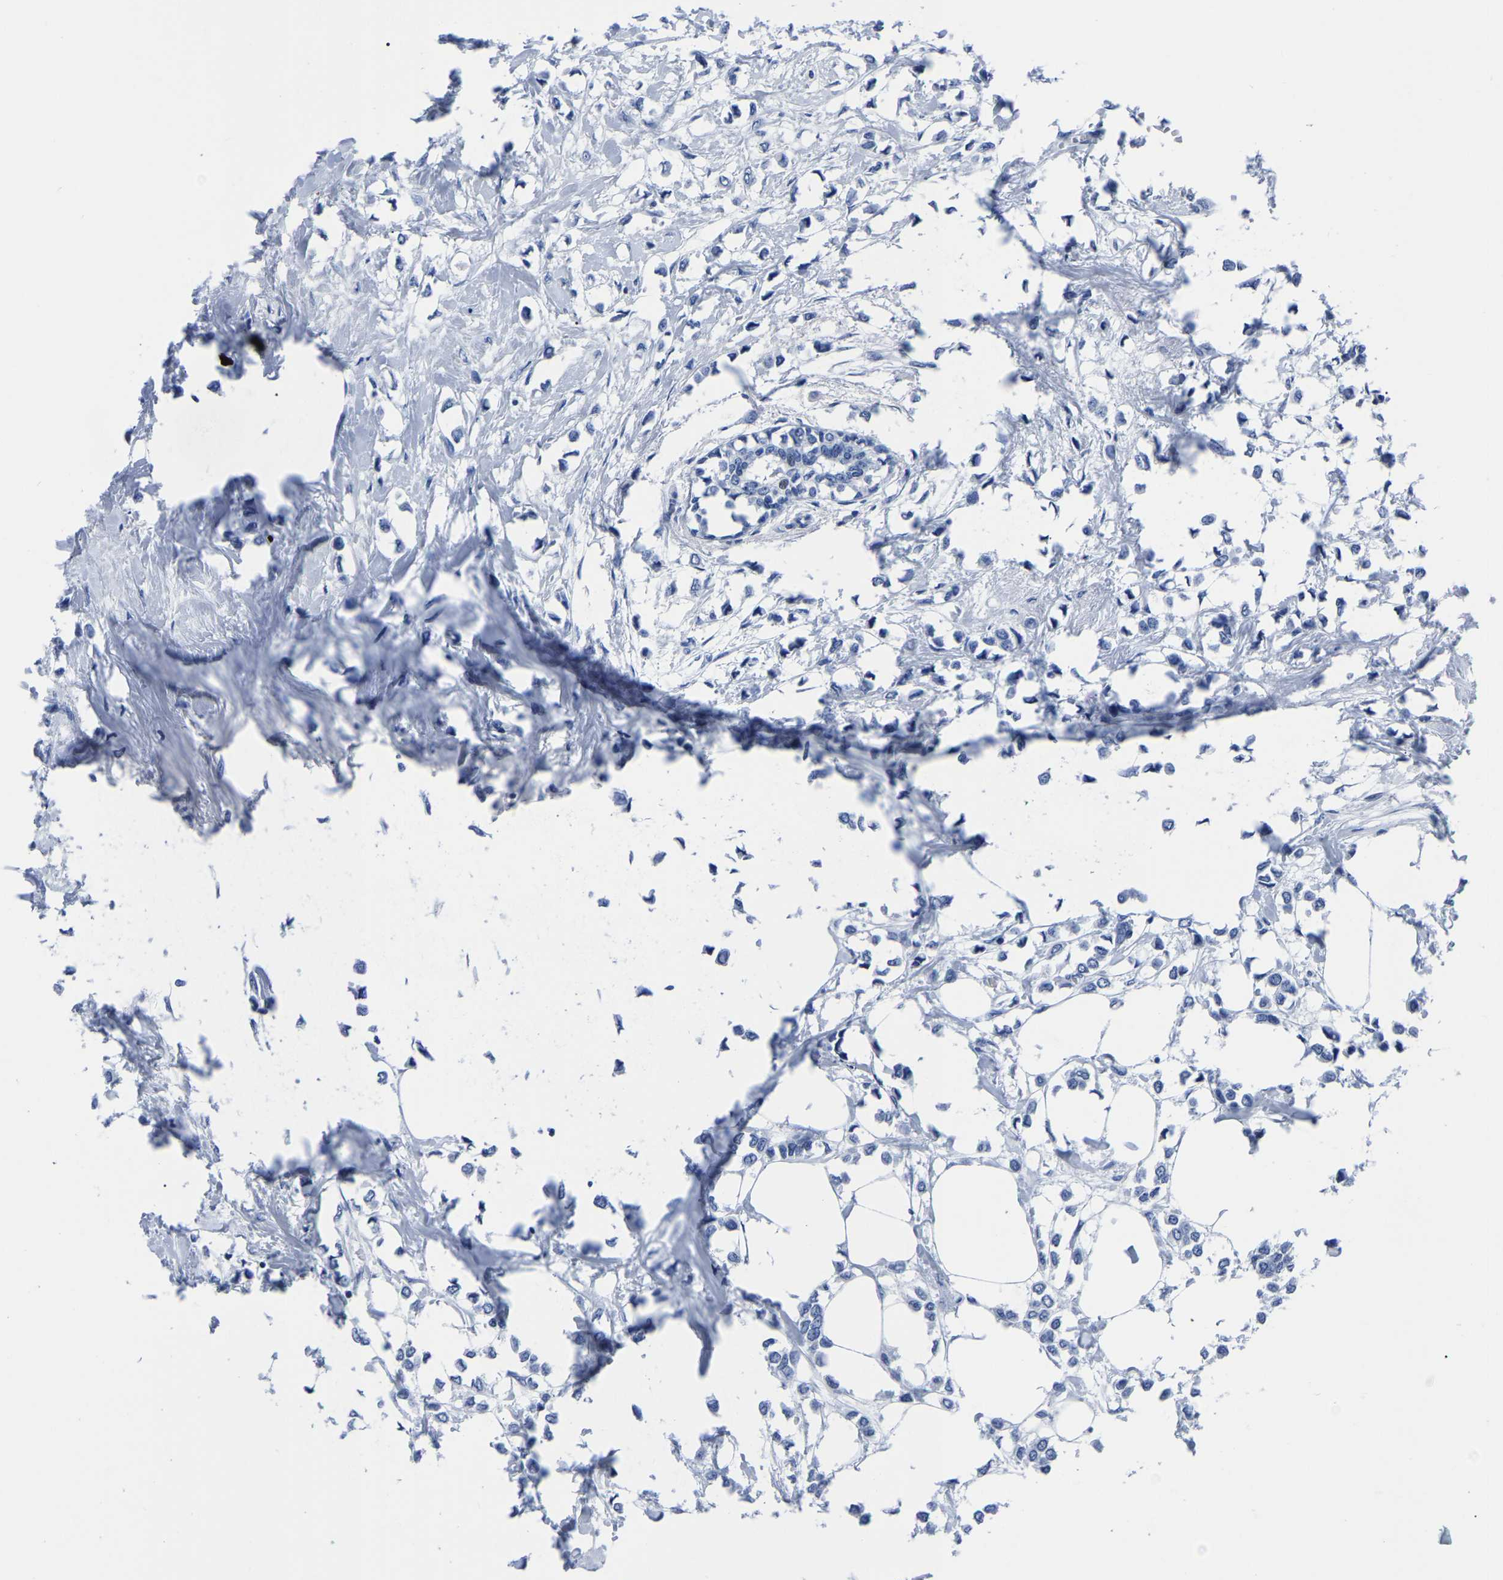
{"staining": {"intensity": "negative", "quantity": "none", "location": "none"}, "tissue": "breast cancer", "cell_type": "Tumor cells", "image_type": "cancer", "snomed": [{"axis": "morphology", "description": "Lobular carcinoma"}, {"axis": "topography", "description": "Breast"}], "caption": "Breast cancer stained for a protein using immunohistochemistry (IHC) reveals no positivity tumor cells.", "gene": "IMPG2", "patient": {"sex": "female", "age": 51}}